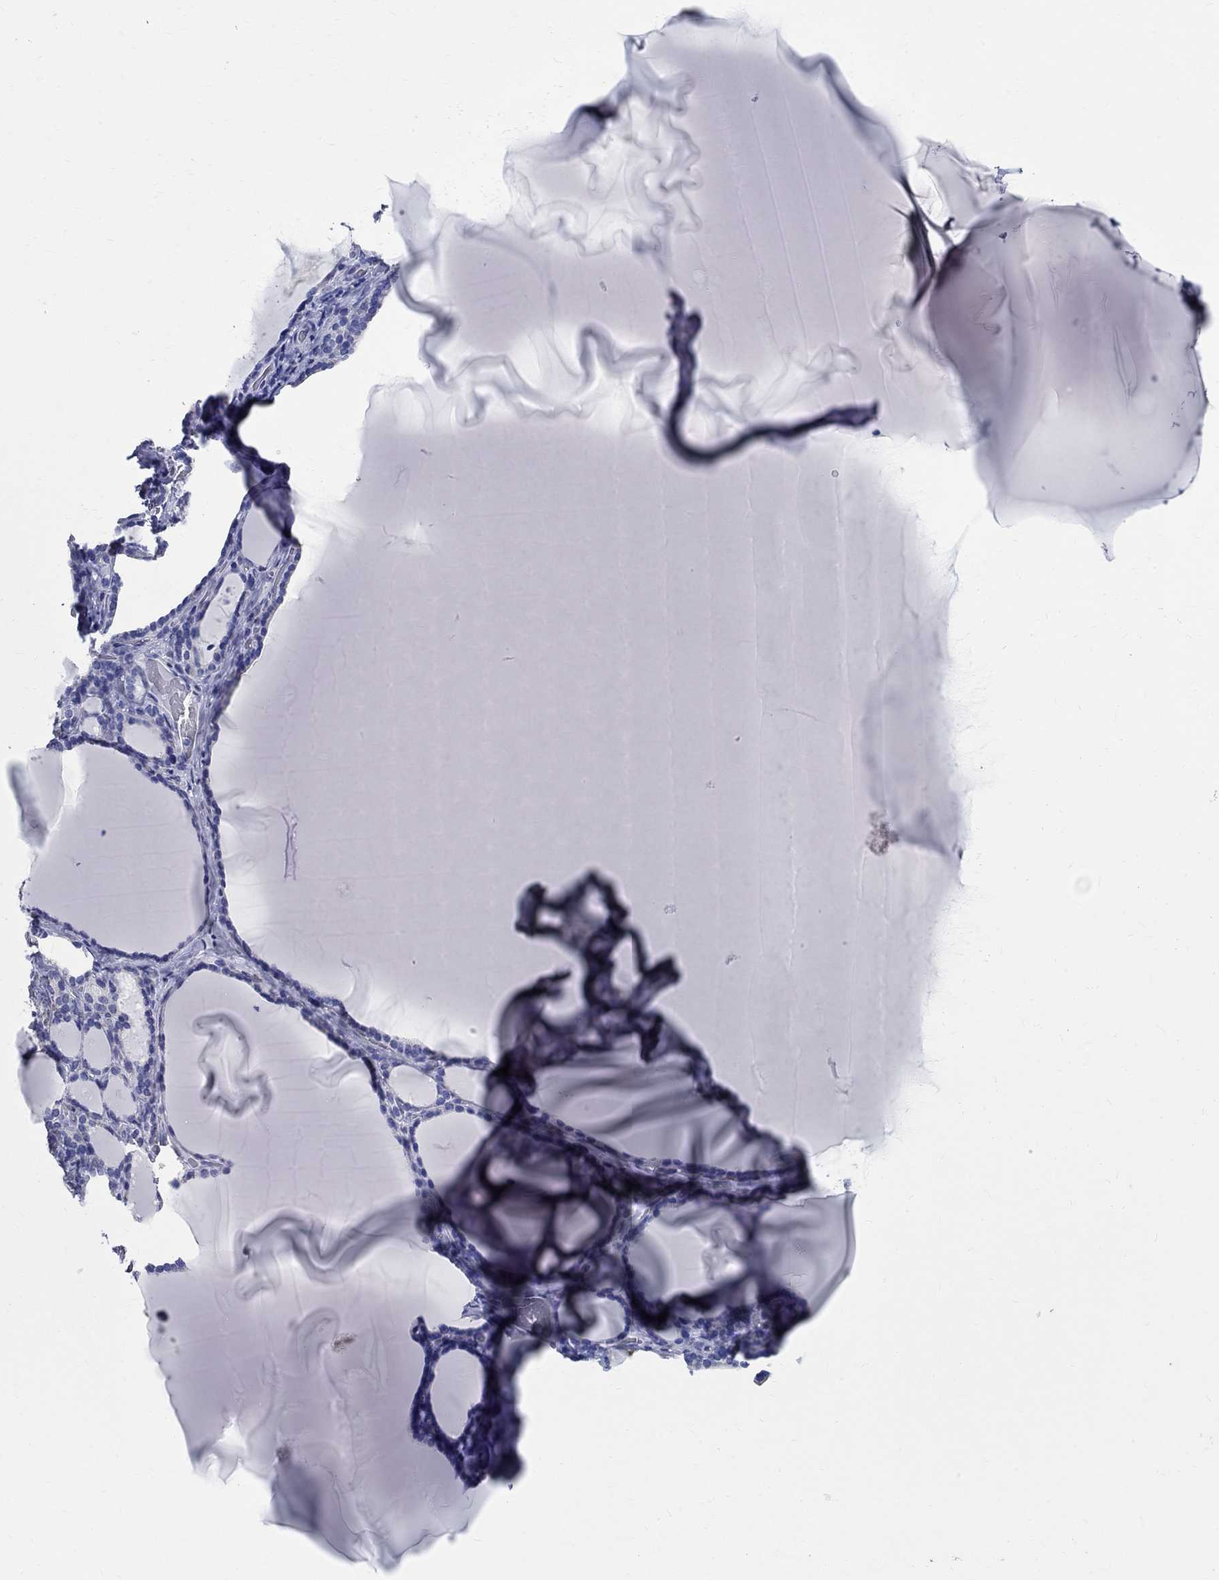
{"staining": {"intensity": "negative", "quantity": "none", "location": "none"}, "tissue": "thyroid gland", "cell_type": "Glandular cells", "image_type": "normal", "snomed": [{"axis": "morphology", "description": "Normal tissue, NOS"}, {"axis": "morphology", "description": "Hyperplasia, NOS"}, {"axis": "topography", "description": "Thyroid gland"}], "caption": "DAB (3,3'-diaminobenzidine) immunohistochemical staining of benign thyroid gland exhibits no significant positivity in glandular cells. (Brightfield microscopy of DAB immunohistochemistry at high magnification).", "gene": "TSPAN16", "patient": {"sex": "female", "age": 27}}